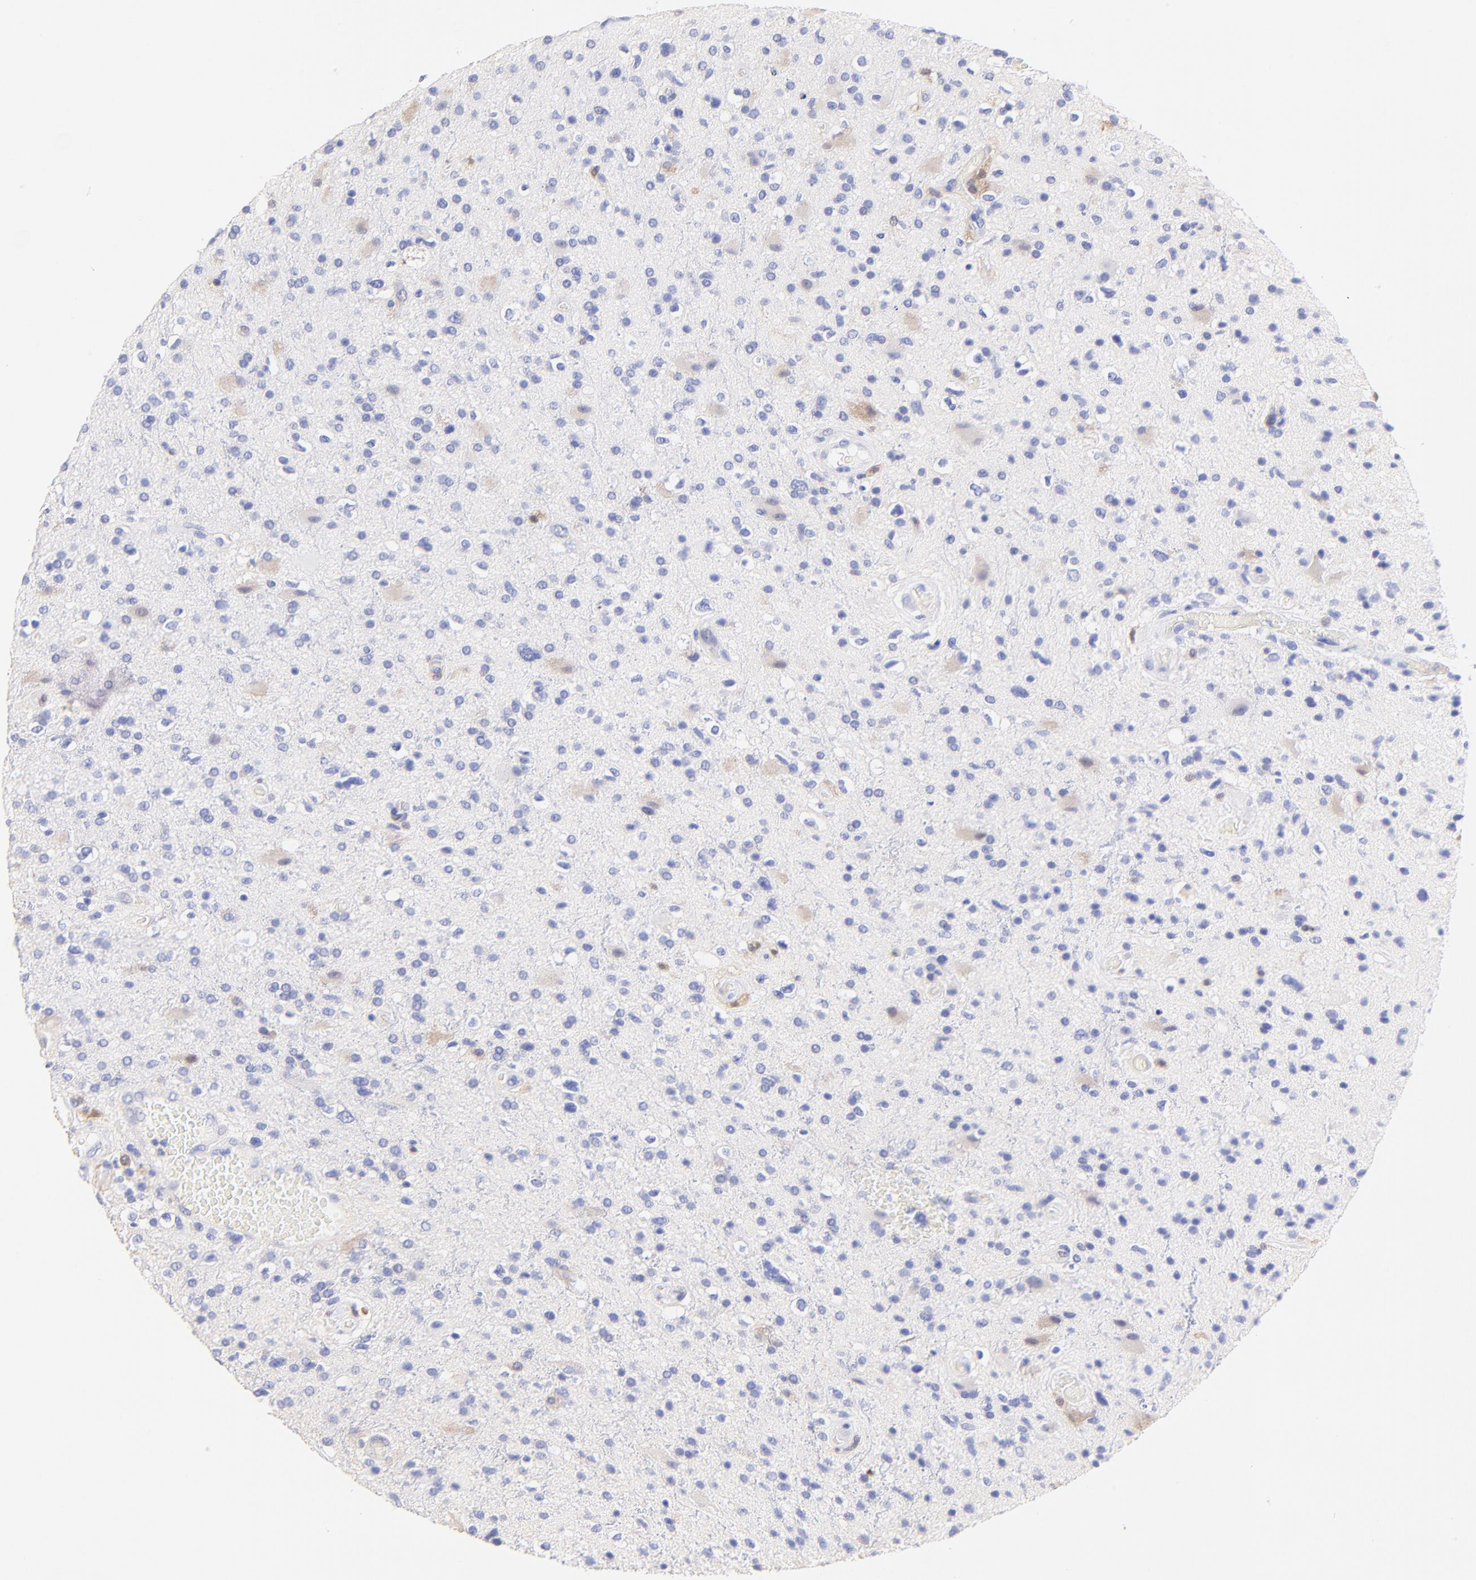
{"staining": {"intensity": "weak", "quantity": "<25%", "location": "cytoplasmic/membranous"}, "tissue": "glioma", "cell_type": "Tumor cells", "image_type": "cancer", "snomed": [{"axis": "morphology", "description": "Glioma, malignant, High grade"}, {"axis": "topography", "description": "Brain"}], "caption": "The histopathology image reveals no significant positivity in tumor cells of malignant high-grade glioma.", "gene": "ALDH1A1", "patient": {"sex": "male", "age": 33}}